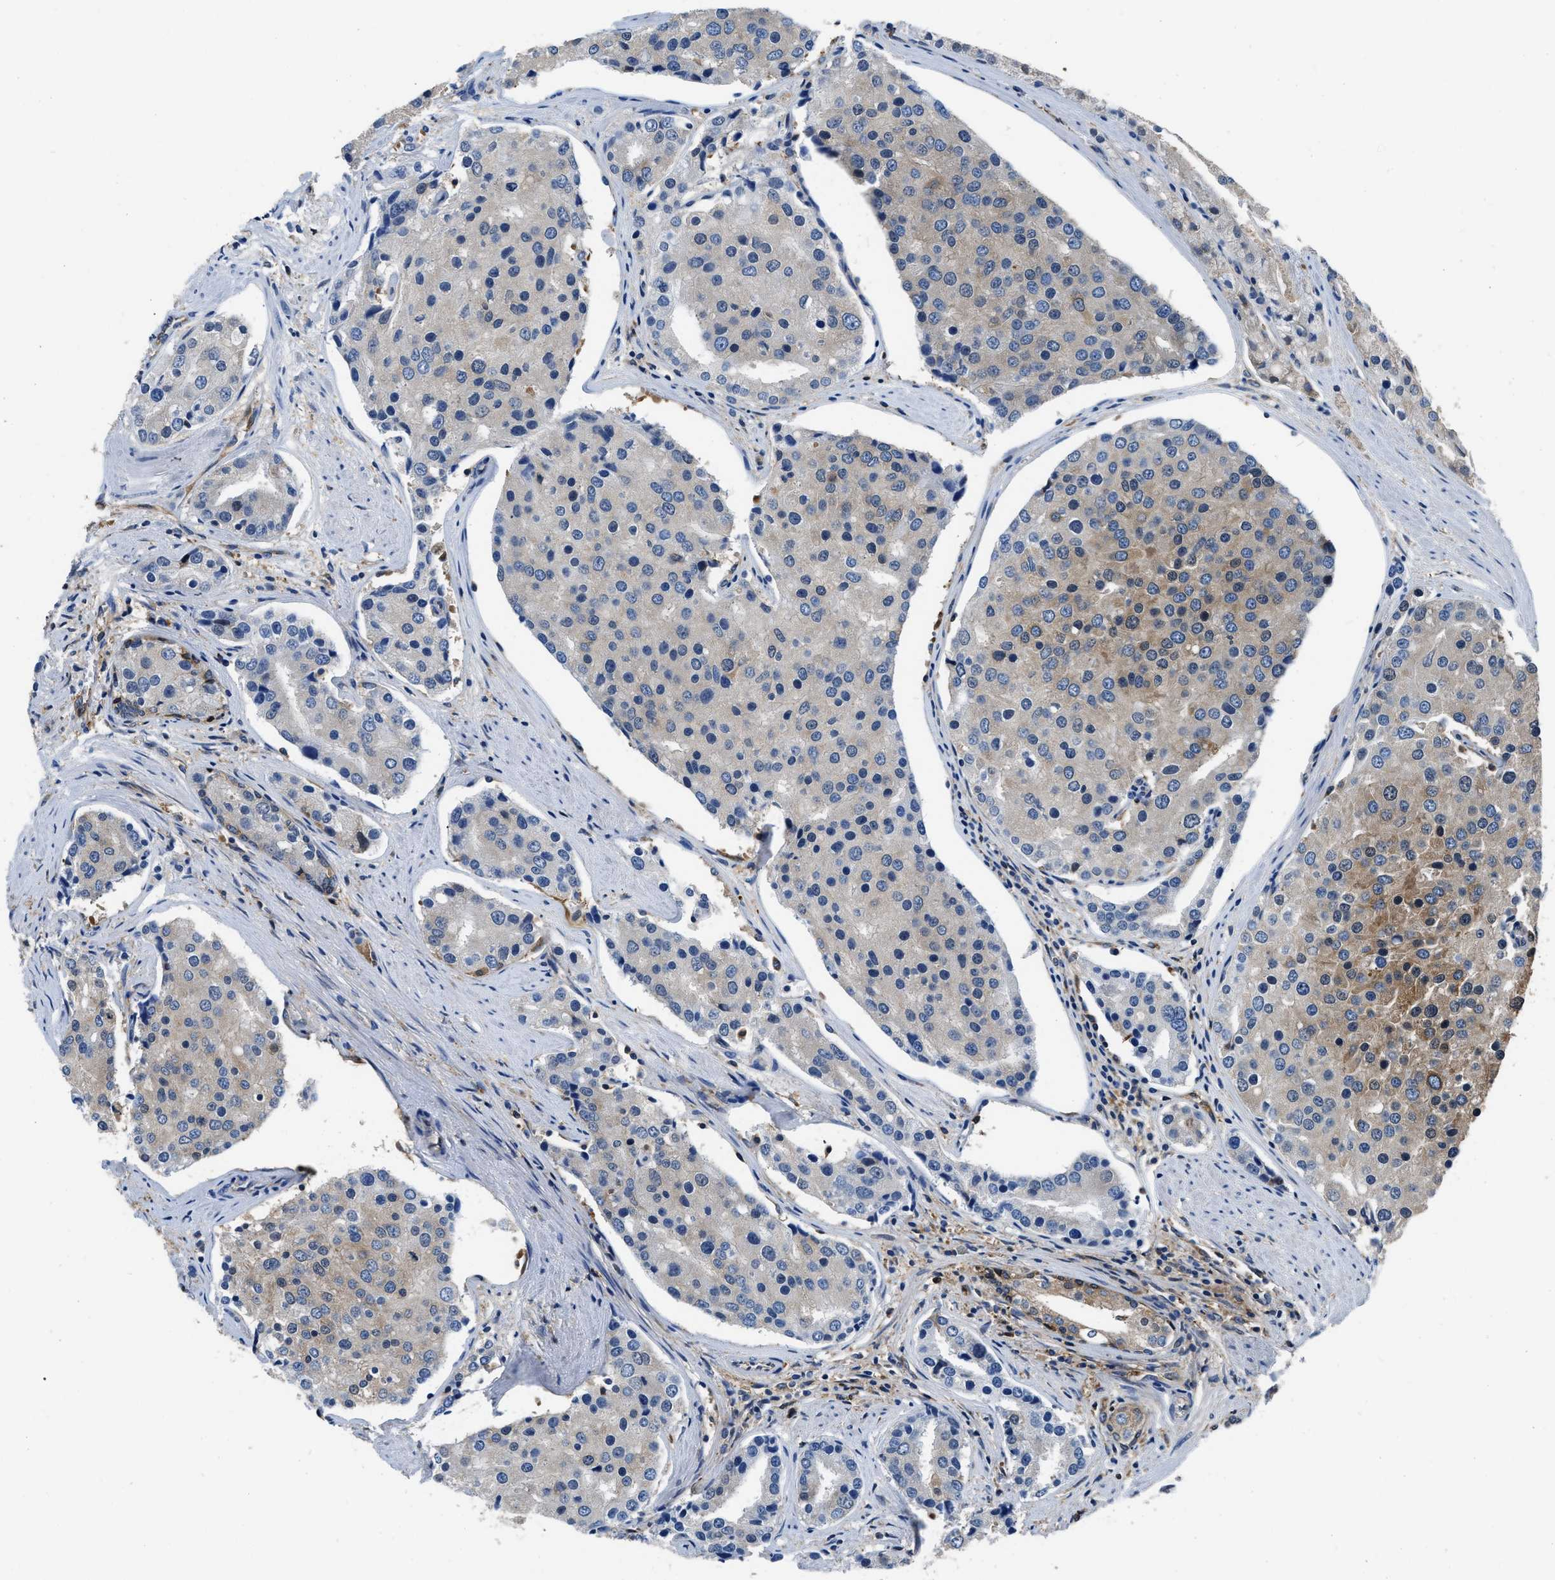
{"staining": {"intensity": "negative", "quantity": "none", "location": "none"}, "tissue": "prostate cancer", "cell_type": "Tumor cells", "image_type": "cancer", "snomed": [{"axis": "morphology", "description": "Adenocarcinoma, High grade"}, {"axis": "topography", "description": "Prostate"}], "caption": "Photomicrograph shows no protein positivity in tumor cells of prostate high-grade adenocarcinoma tissue. (Stains: DAB immunohistochemistry with hematoxylin counter stain, Microscopy: brightfield microscopy at high magnification).", "gene": "PKM", "patient": {"sex": "male", "age": 50}}